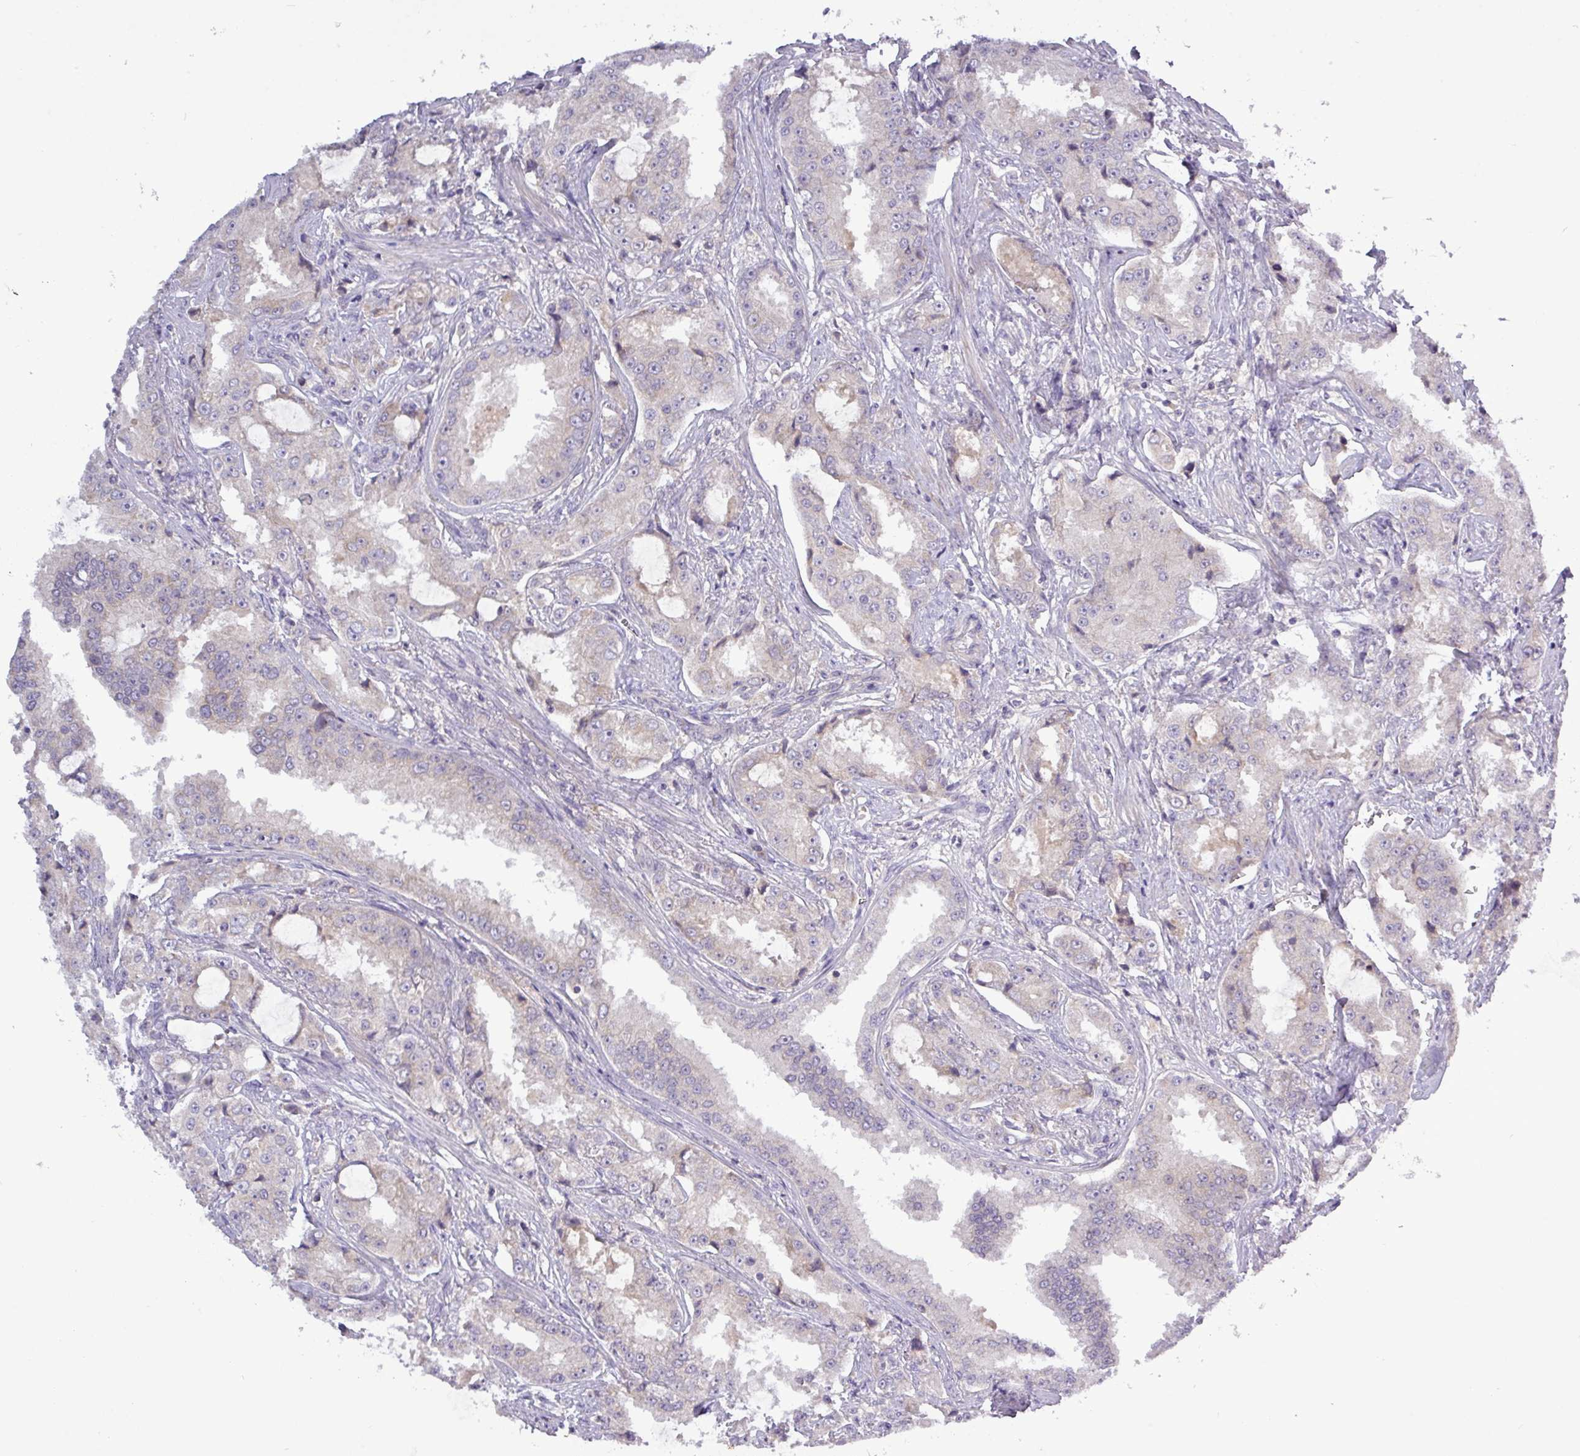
{"staining": {"intensity": "negative", "quantity": "none", "location": "none"}, "tissue": "prostate cancer", "cell_type": "Tumor cells", "image_type": "cancer", "snomed": [{"axis": "morphology", "description": "Adenocarcinoma, High grade"}, {"axis": "topography", "description": "Prostate"}], "caption": "This is a histopathology image of immunohistochemistry (IHC) staining of adenocarcinoma (high-grade) (prostate), which shows no expression in tumor cells.", "gene": "TMEM62", "patient": {"sex": "male", "age": 73}}